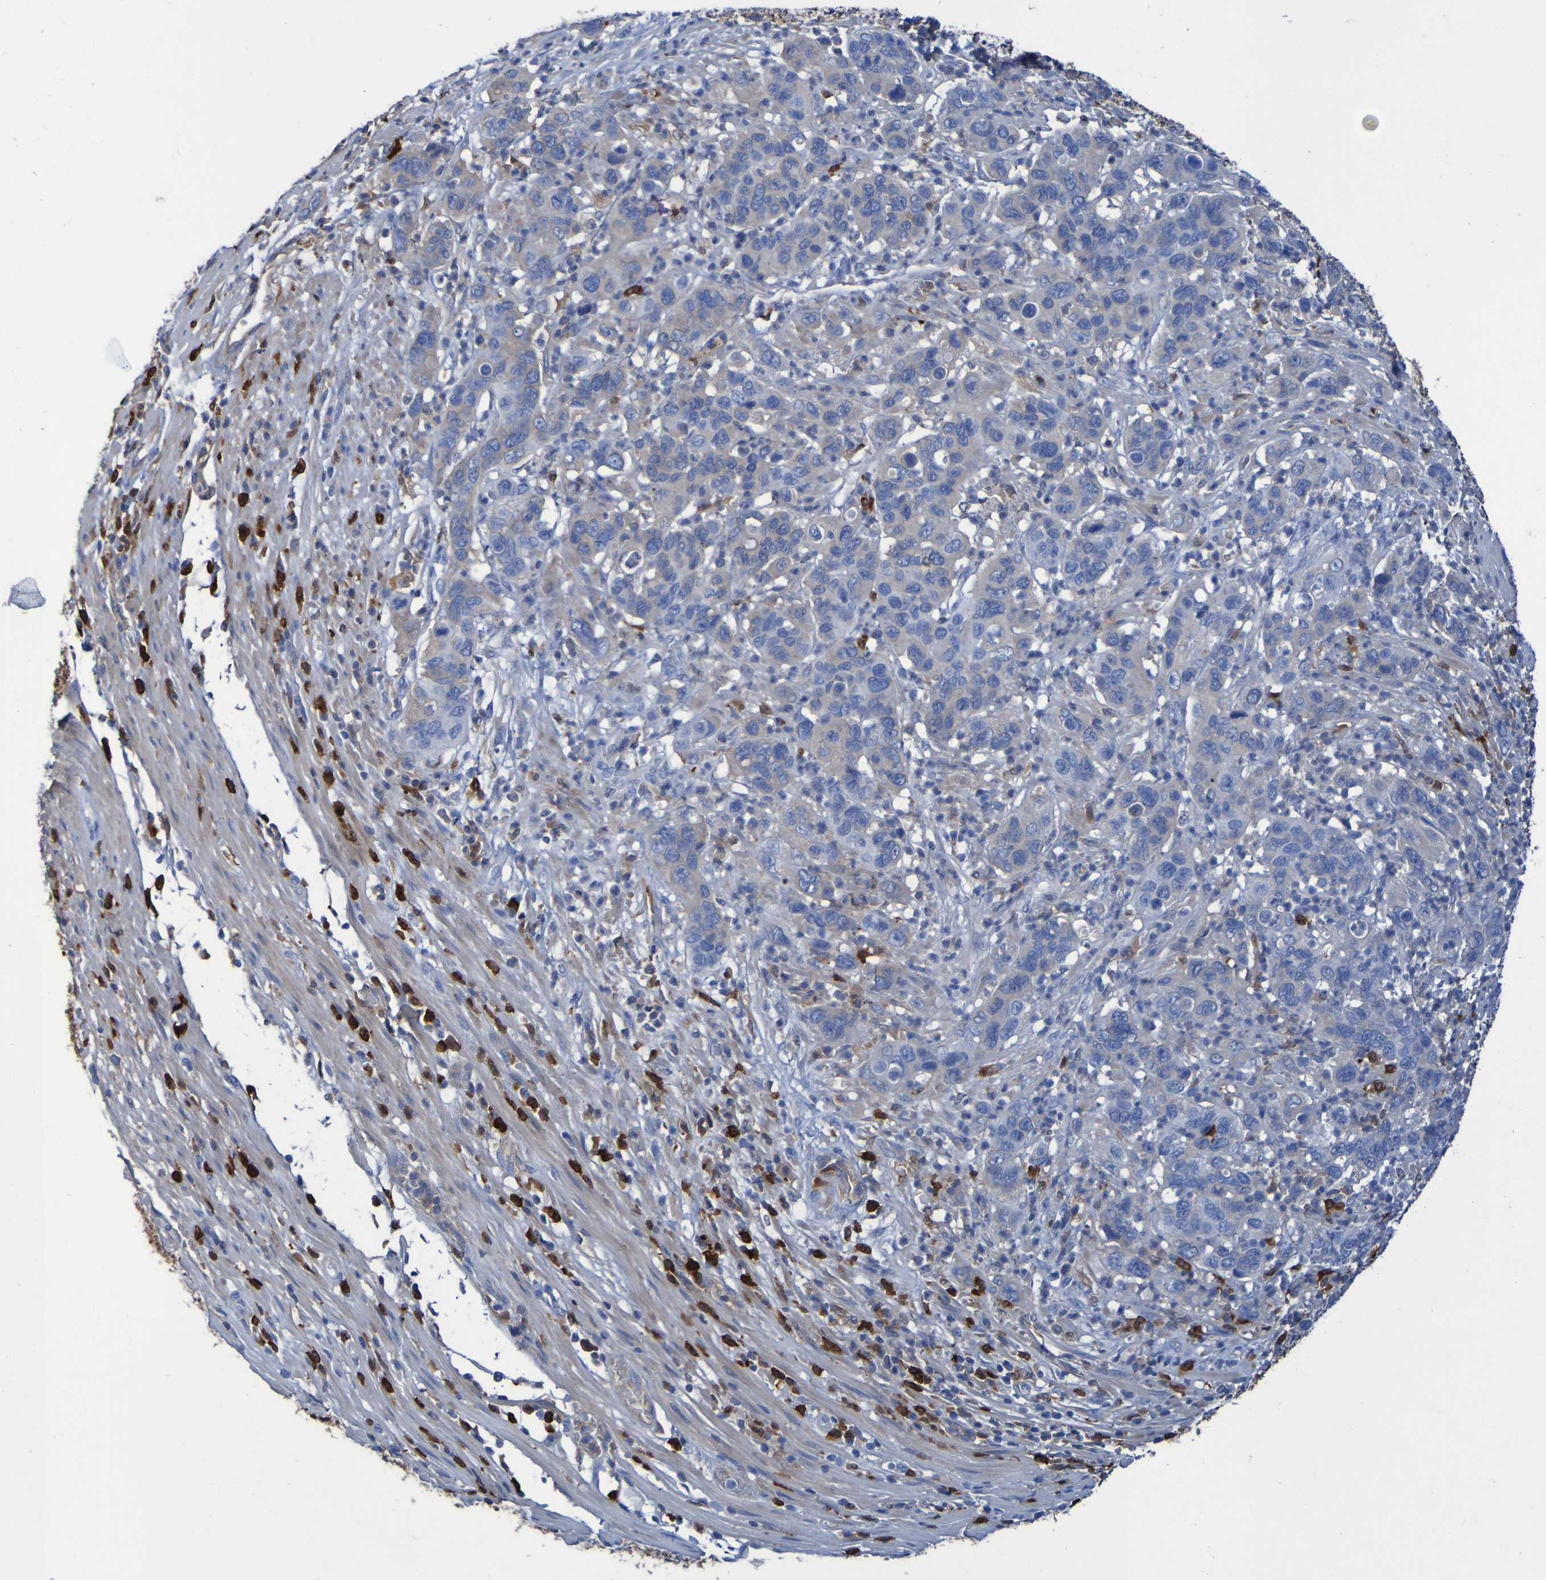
{"staining": {"intensity": "negative", "quantity": "none", "location": "none"}, "tissue": "pancreatic cancer", "cell_type": "Tumor cells", "image_type": "cancer", "snomed": [{"axis": "morphology", "description": "Adenocarcinoma, NOS"}, {"axis": "topography", "description": "Pancreas"}], "caption": "DAB (3,3'-diaminobenzidine) immunohistochemical staining of adenocarcinoma (pancreatic) reveals no significant expression in tumor cells.", "gene": "MPPE1", "patient": {"sex": "female", "age": 71}}